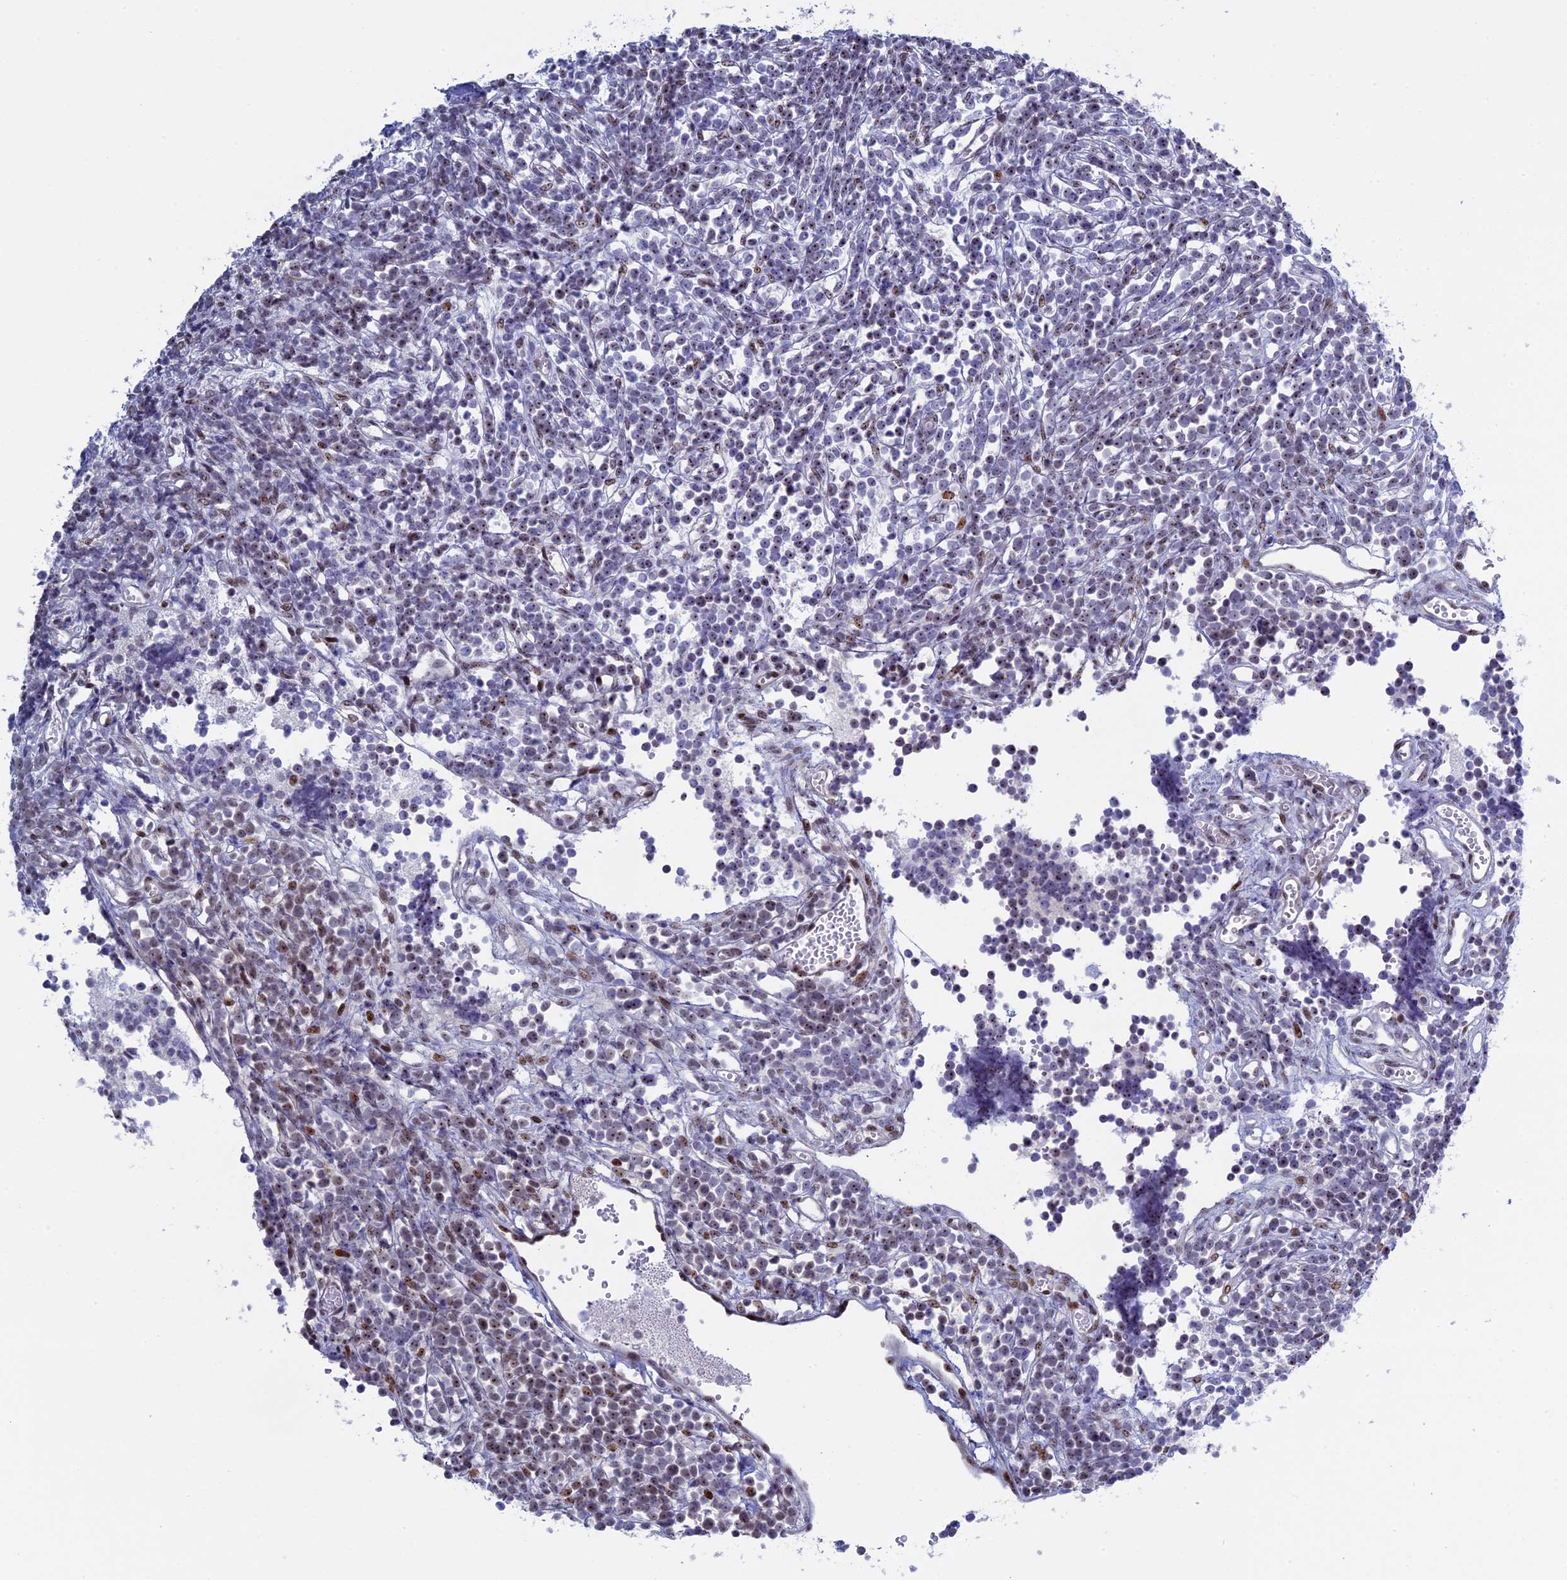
{"staining": {"intensity": "moderate", "quantity": "<25%", "location": "nuclear"}, "tissue": "glioma", "cell_type": "Tumor cells", "image_type": "cancer", "snomed": [{"axis": "morphology", "description": "Glioma, malignant, Low grade"}, {"axis": "topography", "description": "Brain"}], "caption": "DAB (3,3'-diaminobenzidine) immunohistochemical staining of human glioma demonstrates moderate nuclear protein positivity in about <25% of tumor cells. The staining is performed using DAB (3,3'-diaminobenzidine) brown chromogen to label protein expression. The nuclei are counter-stained blue using hematoxylin.", "gene": "CCDC86", "patient": {"sex": "female", "age": 1}}